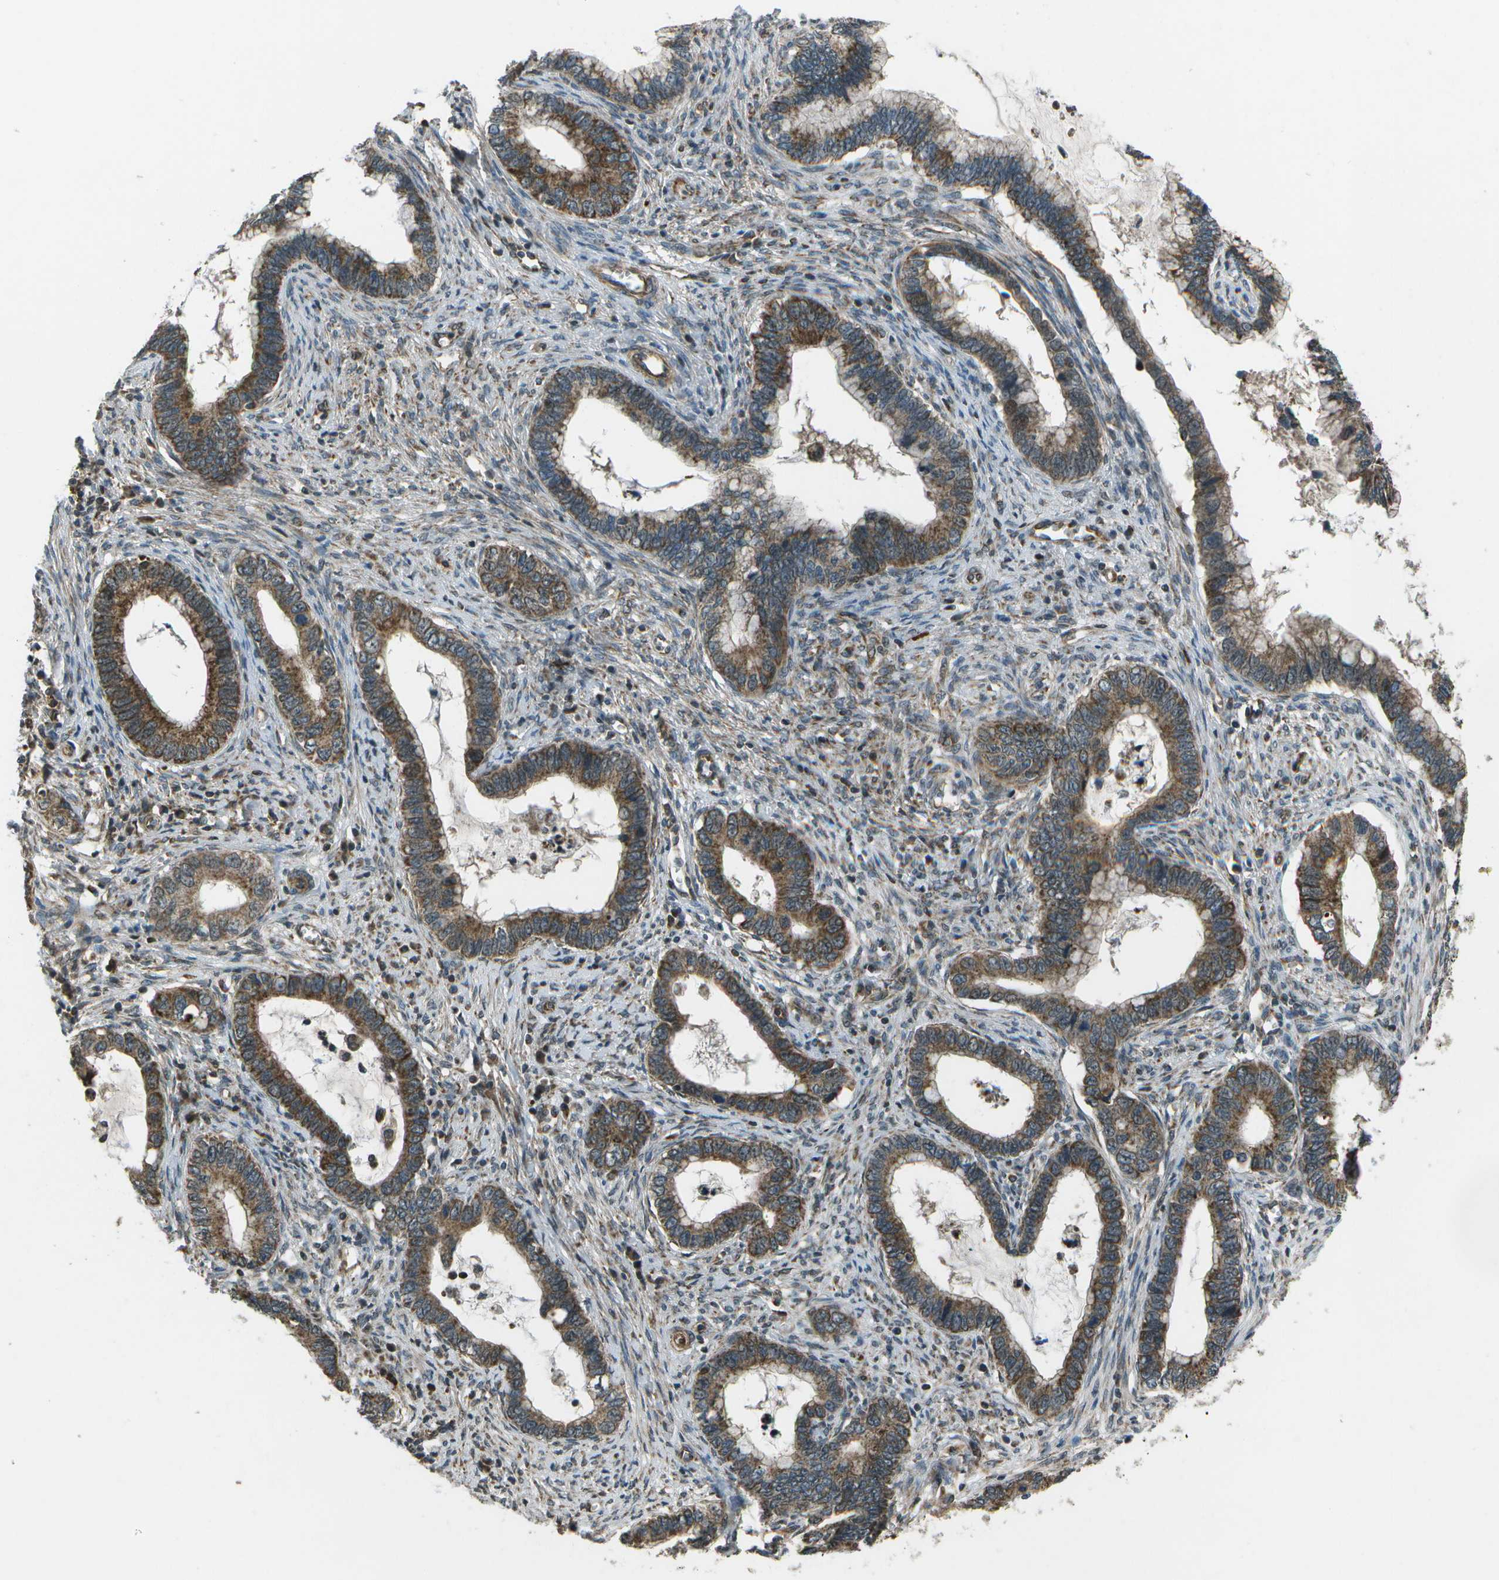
{"staining": {"intensity": "moderate", "quantity": ">75%", "location": "cytoplasmic/membranous"}, "tissue": "cervical cancer", "cell_type": "Tumor cells", "image_type": "cancer", "snomed": [{"axis": "morphology", "description": "Adenocarcinoma, NOS"}, {"axis": "topography", "description": "Cervix"}], "caption": "Immunohistochemistry (IHC) image of neoplastic tissue: human cervical cancer (adenocarcinoma) stained using IHC reveals medium levels of moderate protein expression localized specifically in the cytoplasmic/membranous of tumor cells, appearing as a cytoplasmic/membranous brown color.", "gene": "EIF2AK1", "patient": {"sex": "female", "age": 44}}